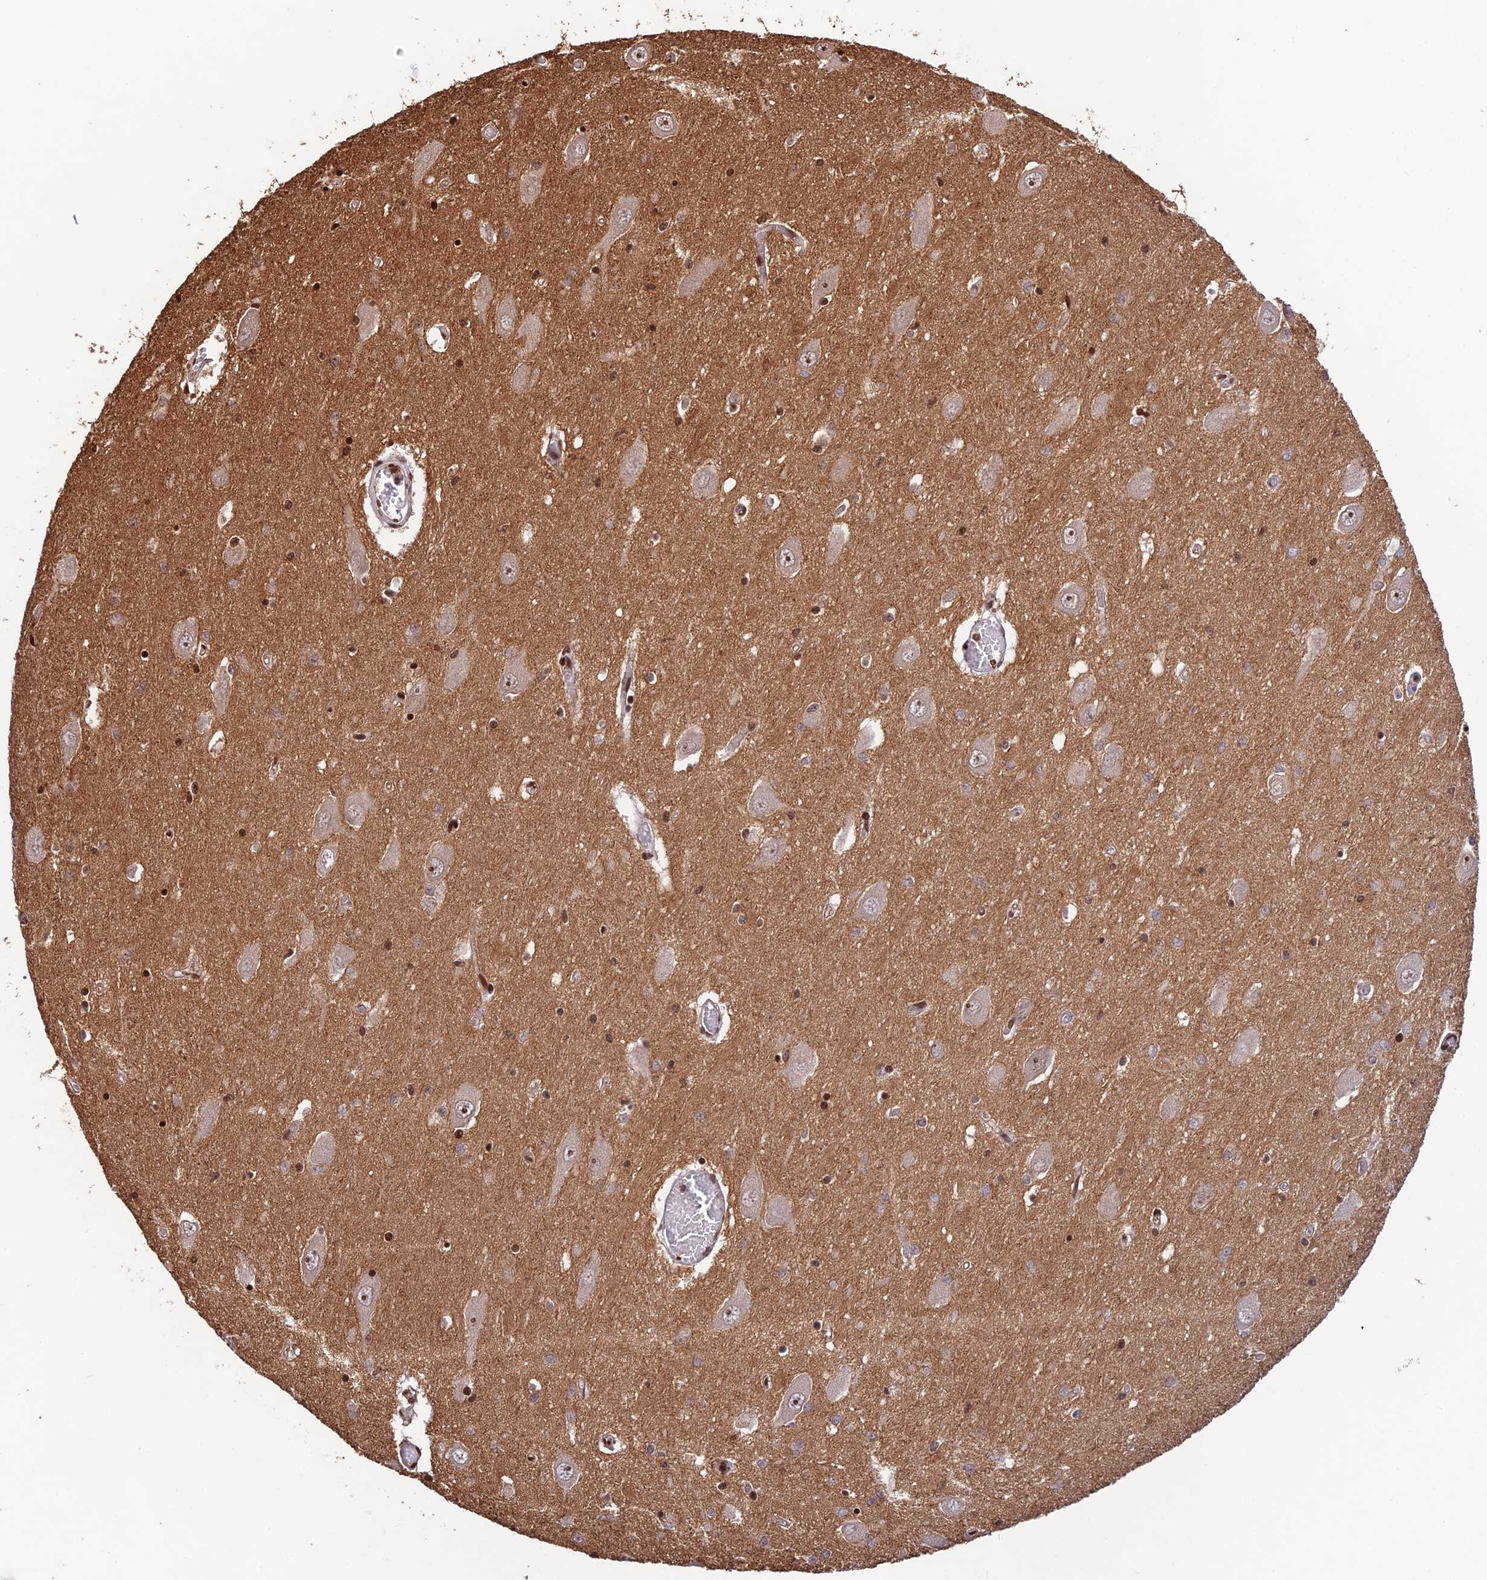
{"staining": {"intensity": "moderate", "quantity": "25%-75%", "location": "nuclear"}, "tissue": "hippocampus", "cell_type": "Glial cells", "image_type": "normal", "snomed": [{"axis": "morphology", "description": "Normal tissue, NOS"}, {"axis": "topography", "description": "Hippocampus"}], "caption": "A high-resolution image shows immunohistochemistry (IHC) staining of benign hippocampus, which displays moderate nuclear staining in approximately 25%-75% of glial cells.", "gene": "ZNF436", "patient": {"sex": "male", "age": 70}}